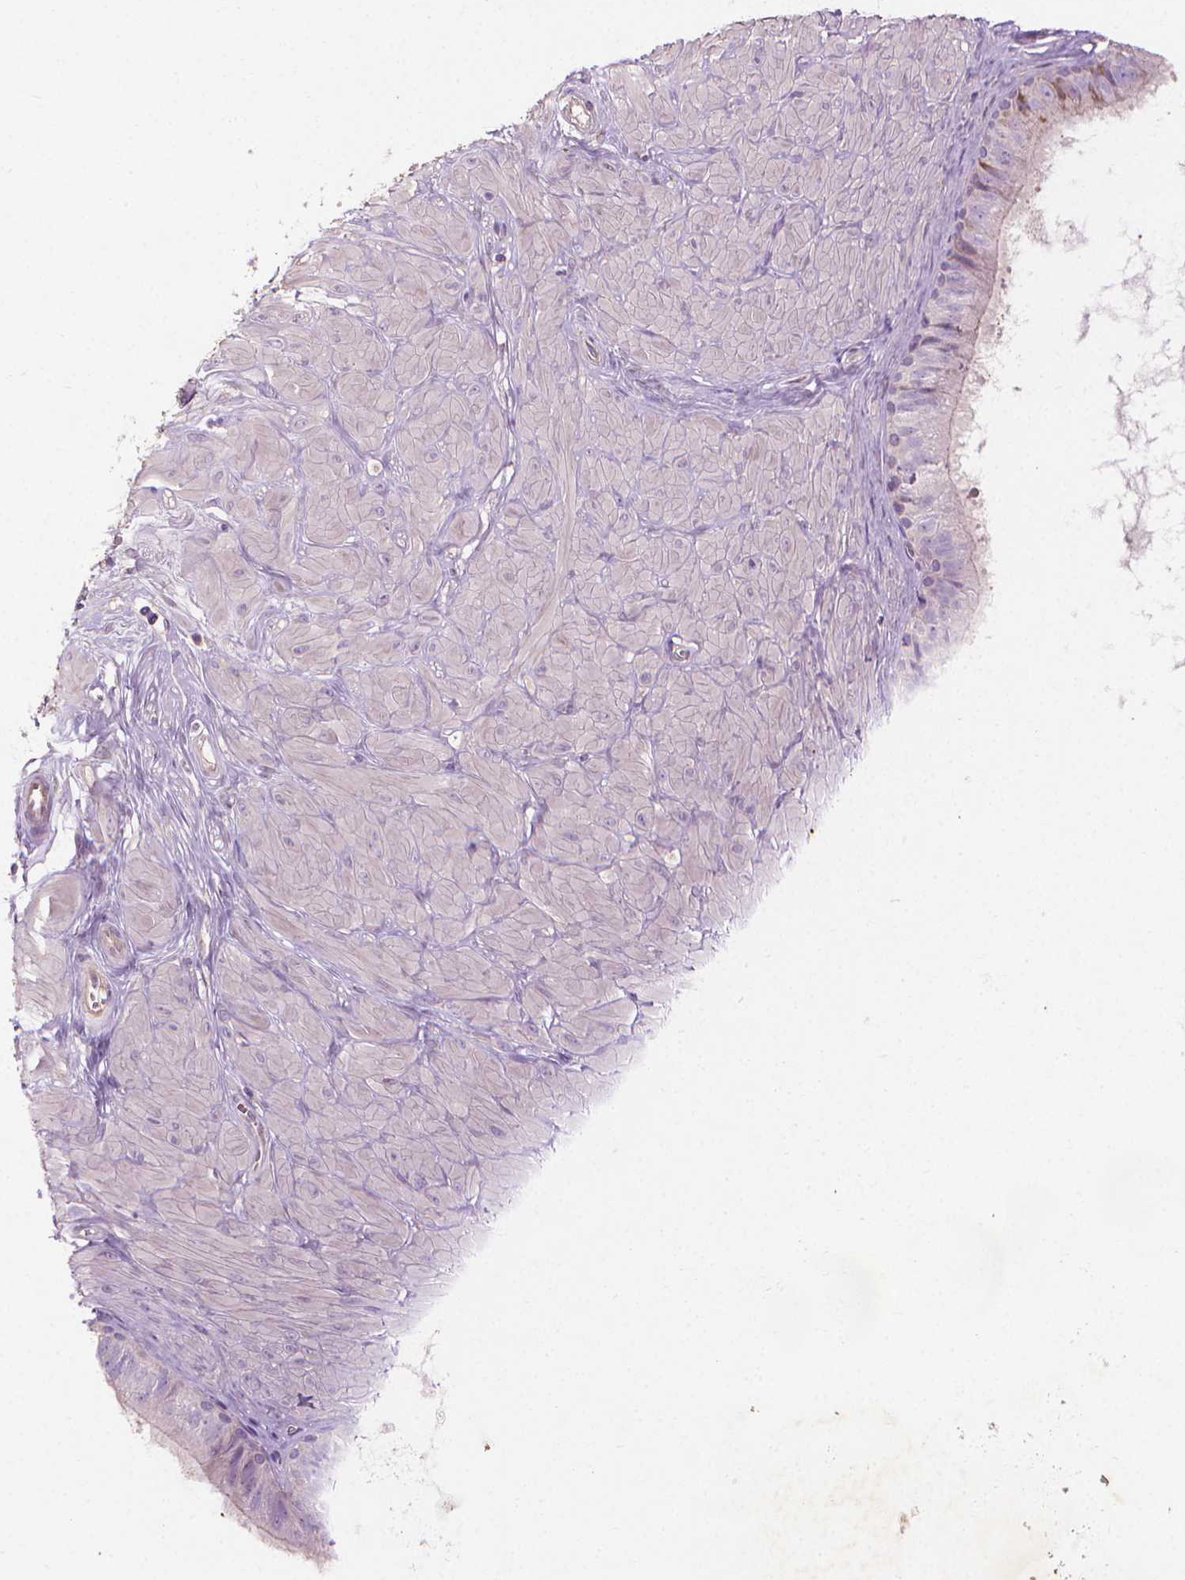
{"staining": {"intensity": "negative", "quantity": "none", "location": "none"}, "tissue": "epididymis", "cell_type": "Glandular cells", "image_type": "normal", "snomed": [{"axis": "morphology", "description": "Normal tissue, NOS"}, {"axis": "topography", "description": "Epididymis"}], "caption": "Immunohistochemistry micrograph of normal epididymis: human epididymis stained with DAB demonstrates no significant protein expression in glandular cells.", "gene": "RIIAD1", "patient": {"sex": "male", "age": 37}}